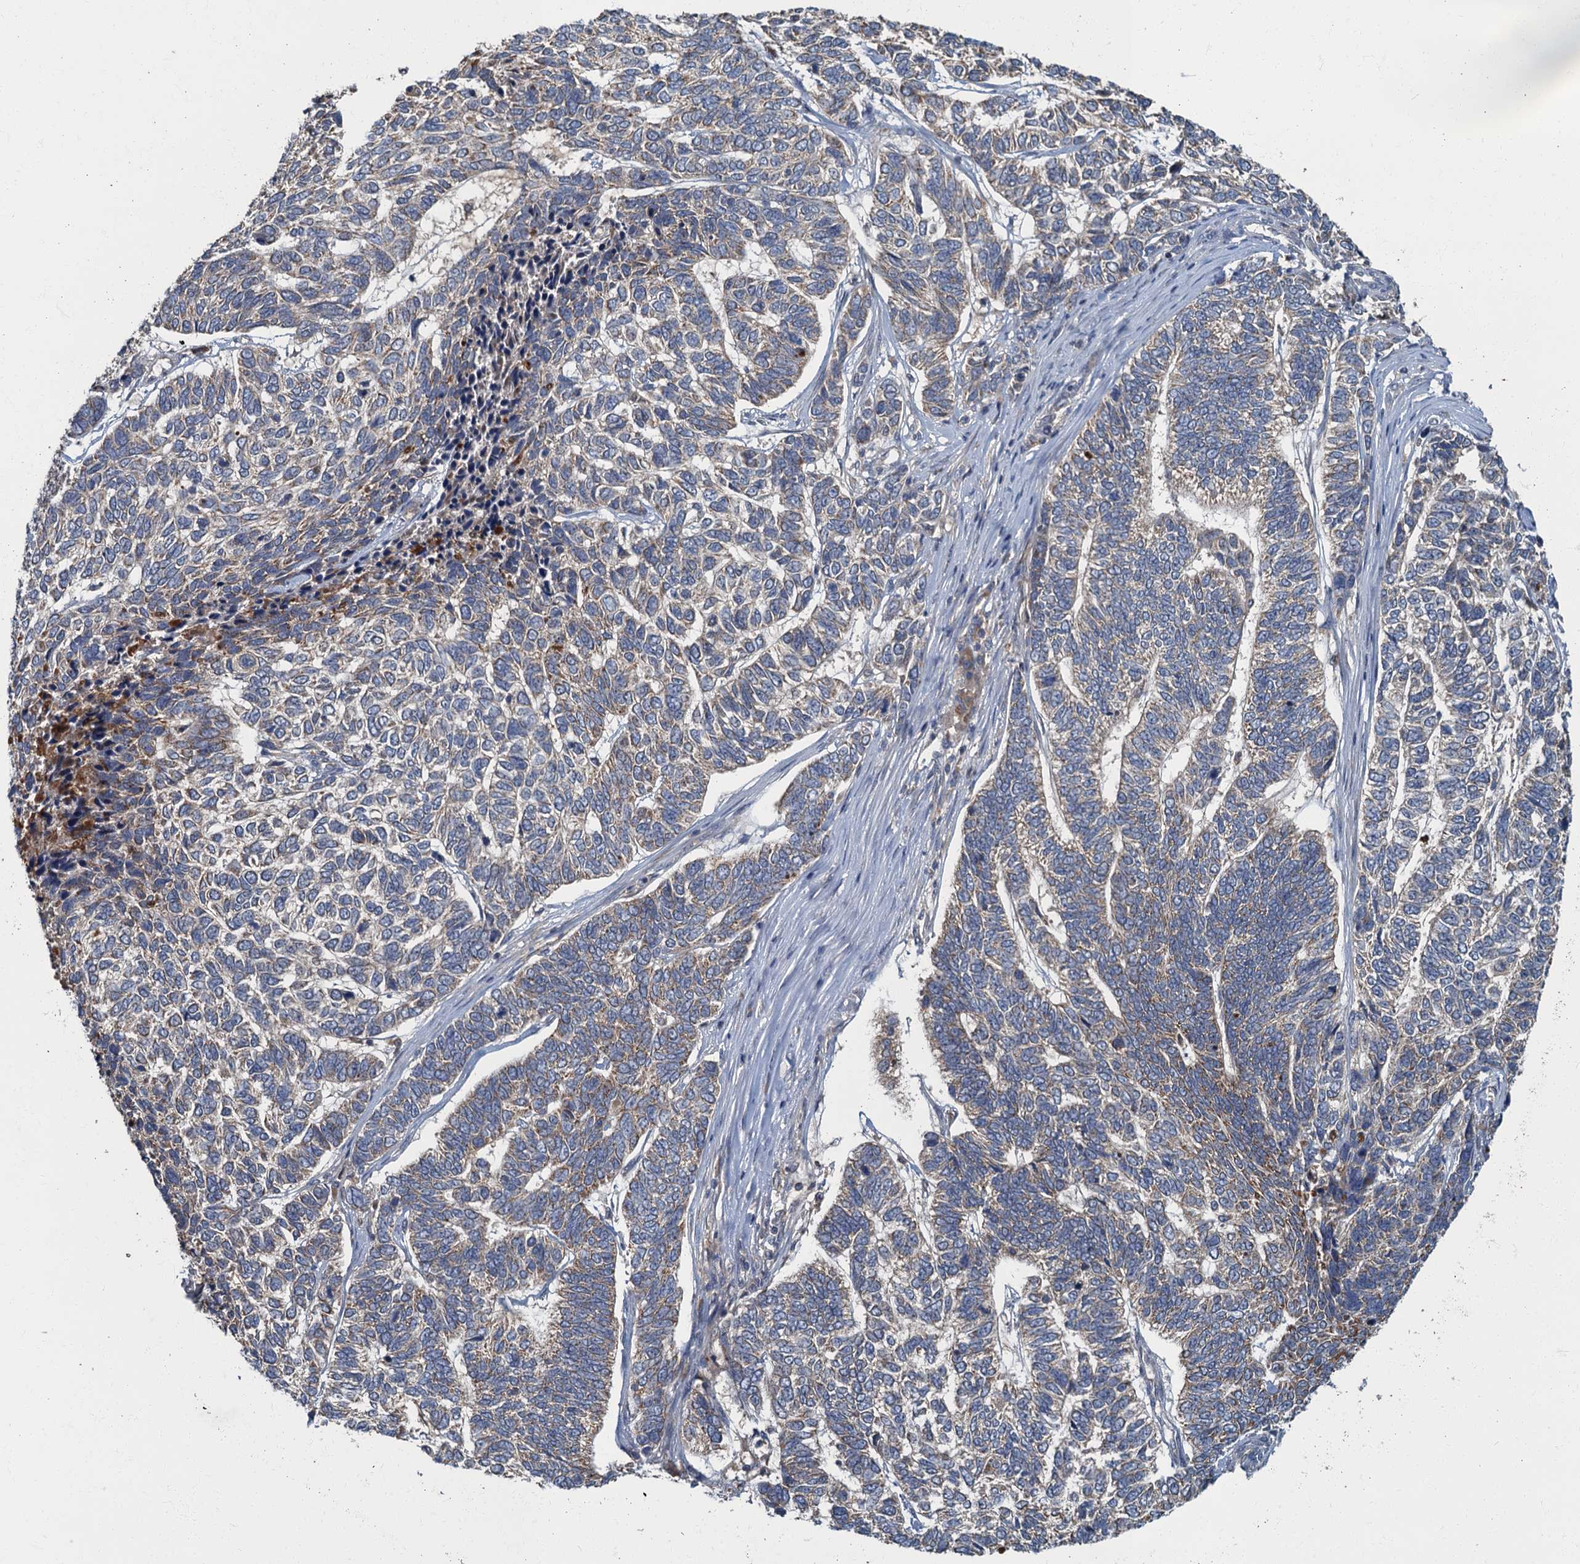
{"staining": {"intensity": "weak", "quantity": "25%-75%", "location": "cytoplasmic/membranous"}, "tissue": "skin cancer", "cell_type": "Tumor cells", "image_type": "cancer", "snomed": [{"axis": "morphology", "description": "Basal cell carcinoma"}, {"axis": "topography", "description": "Skin"}], "caption": "Protein staining of skin basal cell carcinoma tissue displays weak cytoplasmic/membranous positivity in about 25%-75% of tumor cells. The protein is stained brown, and the nuclei are stained in blue (DAB (3,3'-diaminobenzidine) IHC with brightfield microscopy, high magnification).", "gene": "WDCP", "patient": {"sex": "female", "age": 65}}